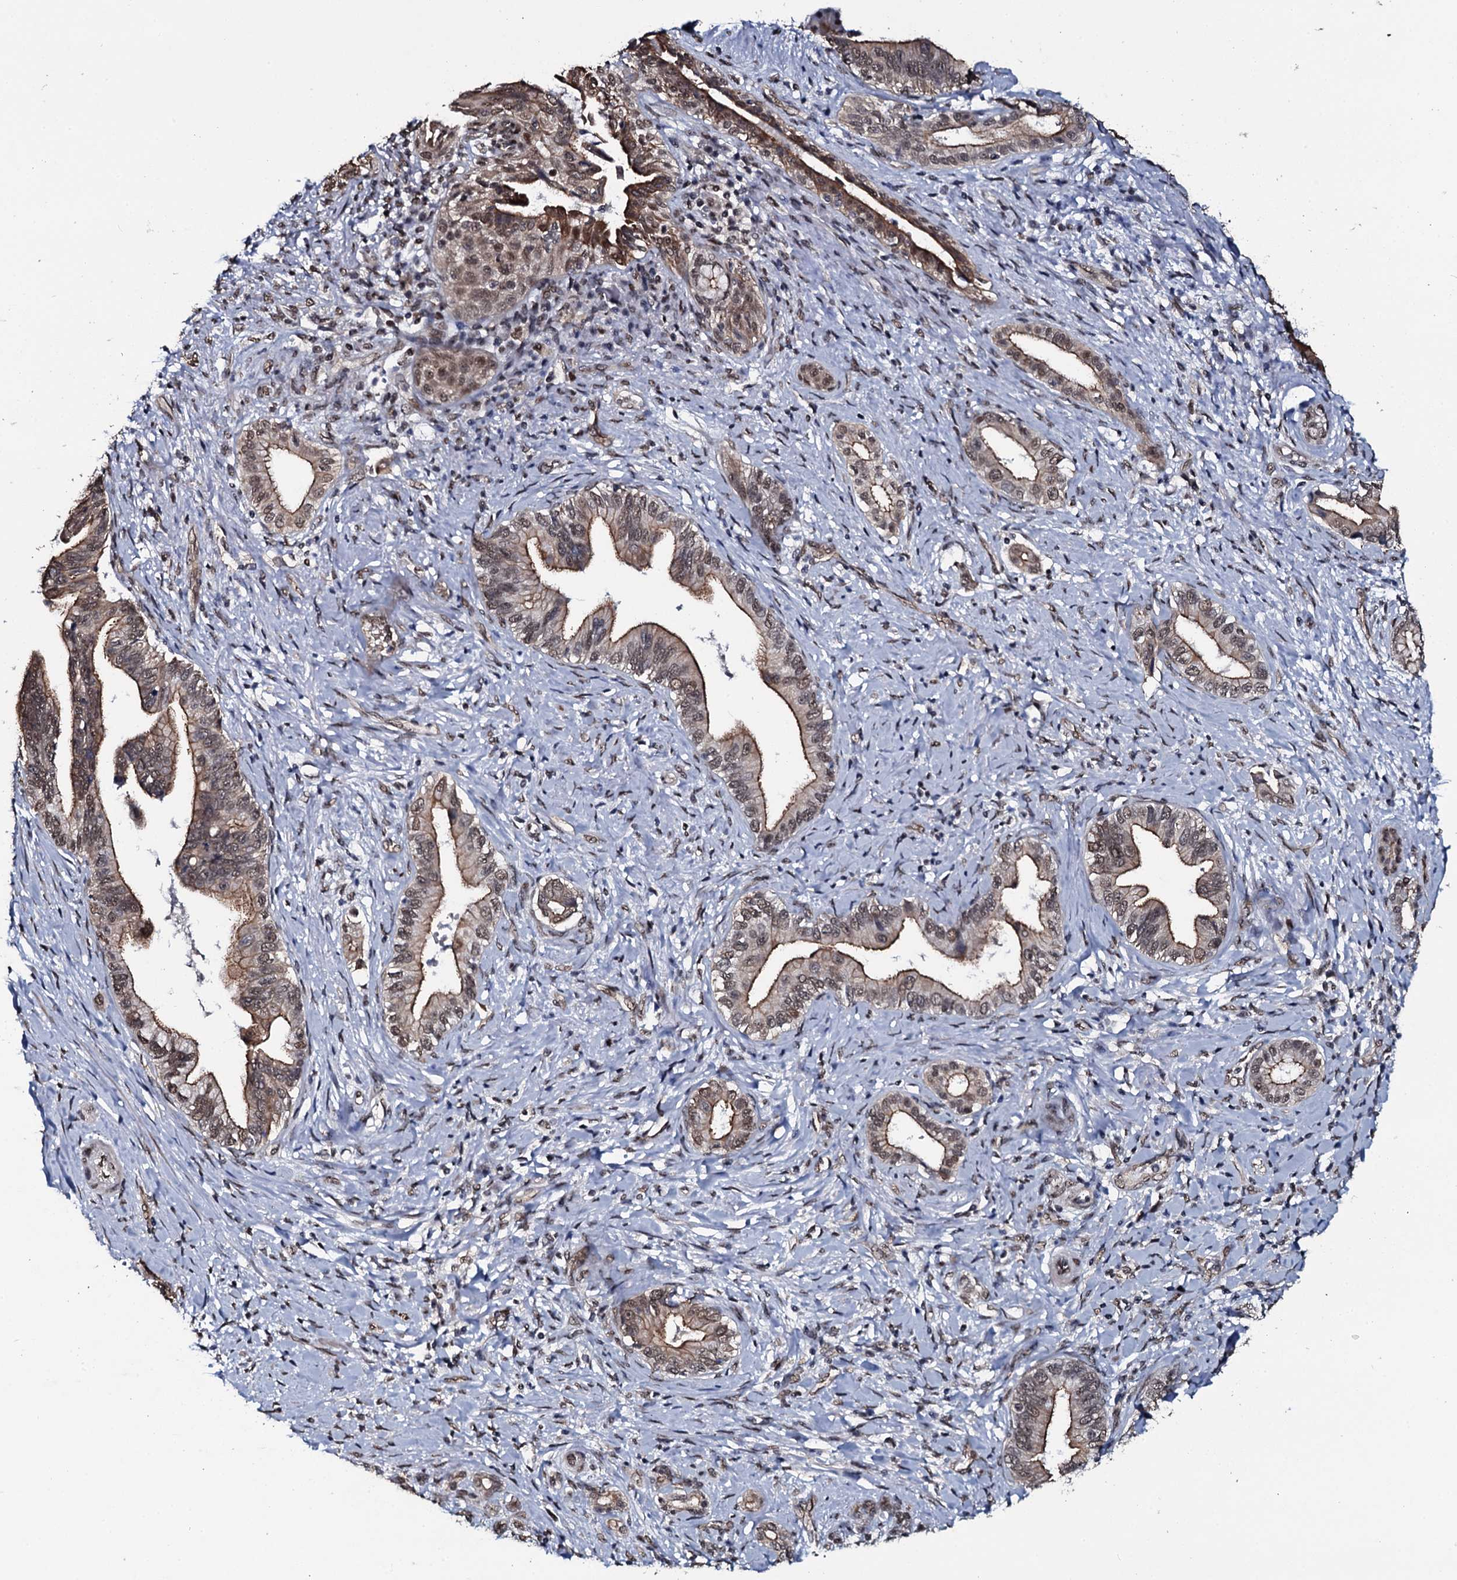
{"staining": {"intensity": "moderate", "quantity": ">75%", "location": "cytoplasmic/membranous,nuclear"}, "tissue": "pancreatic cancer", "cell_type": "Tumor cells", "image_type": "cancer", "snomed": [{"axis": "morphology", "description": "Adenocarcinoma, NOS"}, {"axis": "topography", "description": "Pancreas"}], "caption": "Immunohistochemical staining of human adenocarcinoma (pancreatic) shows medium levels of moderate cytoplasmic/membranous and nuclear protein expression in approximately >75% of tumor cells. The protein is shown in brown color, while the nuclei are stained blue.", "gene": "SH2D4B", "patient": {"sex": "female", "age": 55}}